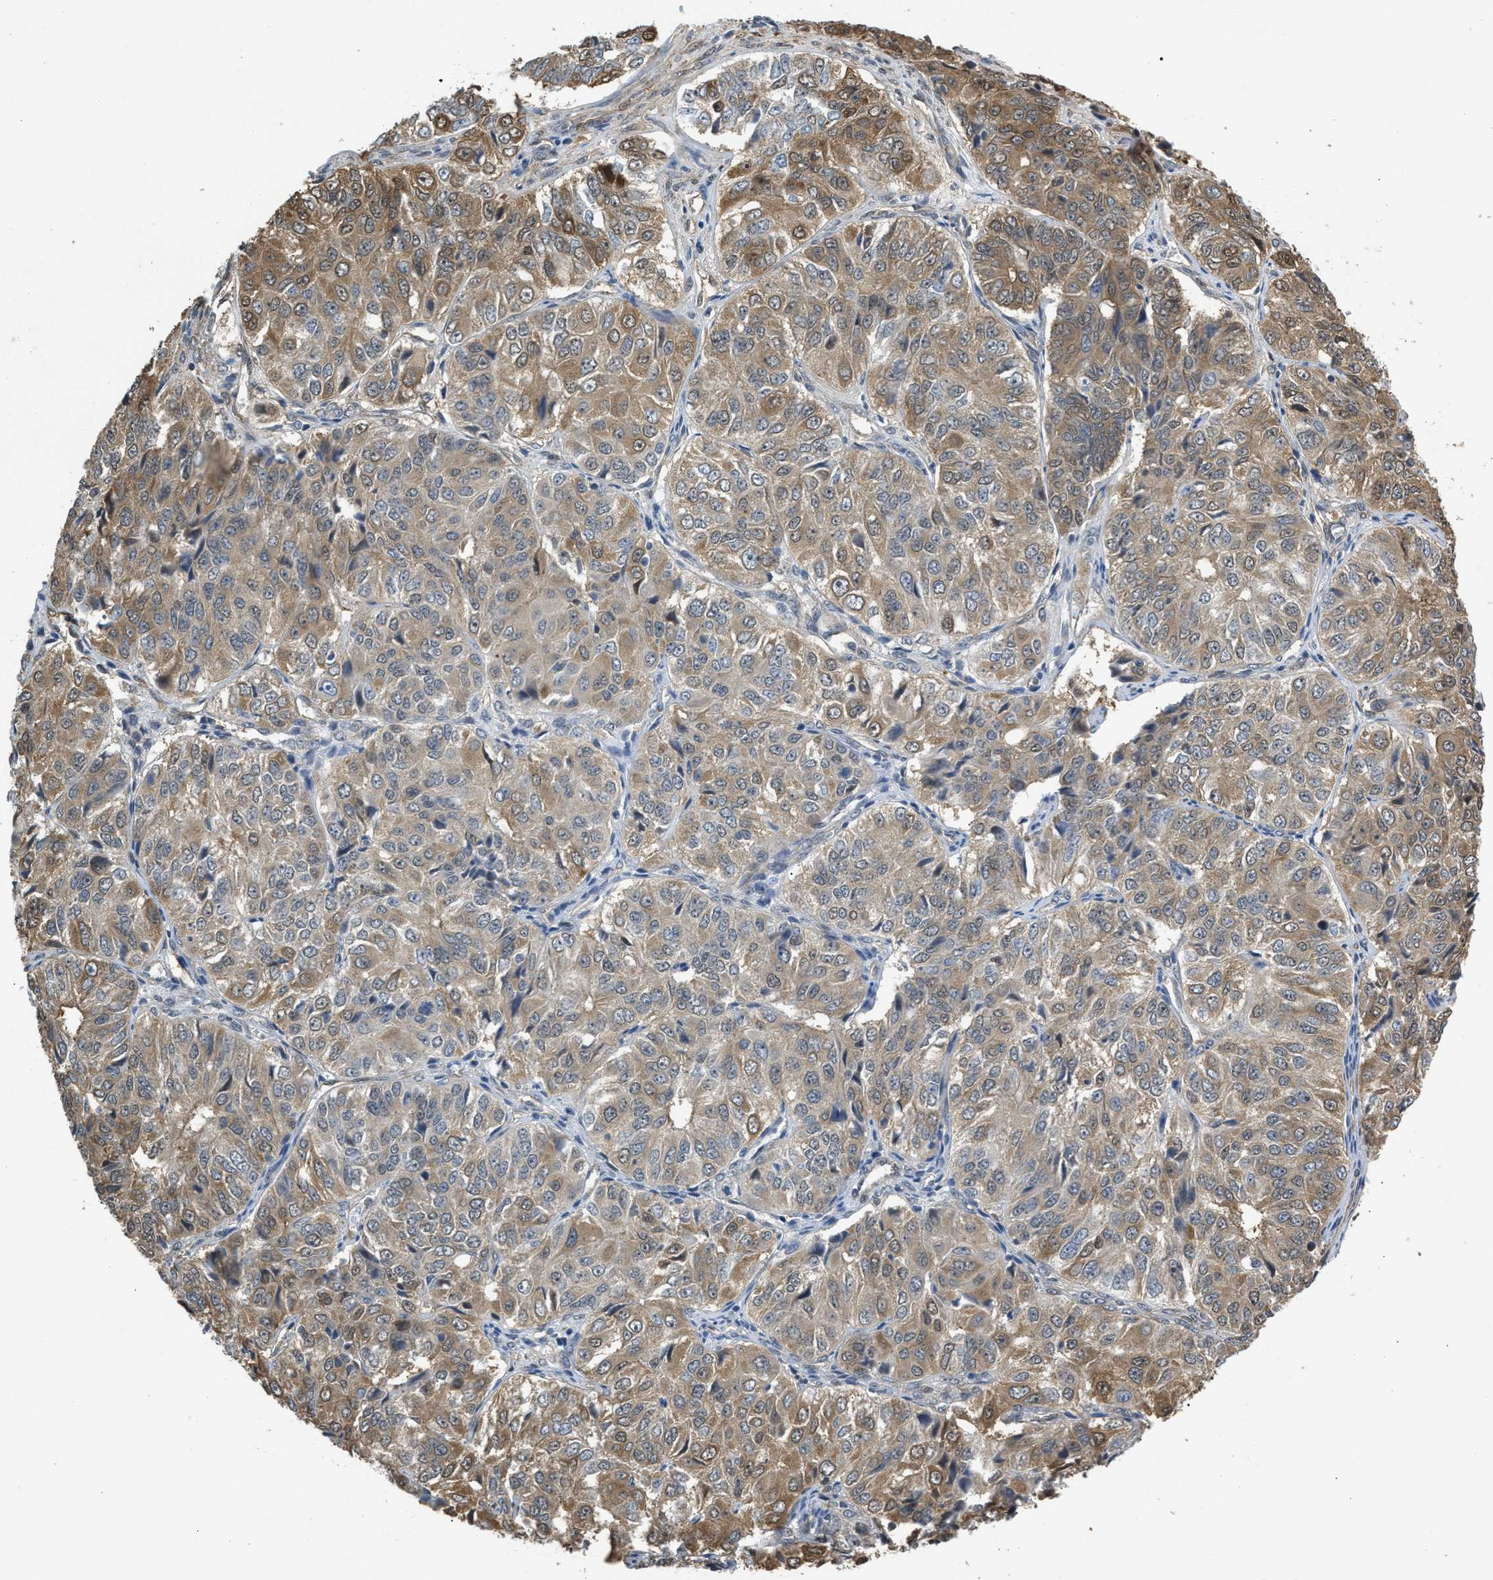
{"staining": {"intensity": "weak", "quantity": ">75%", "location": "cytoplasmic/membranous"}, "tissue": "ovarian cancer", "cell_type": "Tumor cells", "image_type": "cancer", "snomed": [{"axis": "morphology", "description": "Carcinoma, endometroid"}, {"axis": "topography", "description": "Ovary"}], "caption": "Endometroid carcinoma (ovarian) was stained to show a protein in brown. There is low levels of weak cytoplasmic/membranous expression in about >75% of tumor cells.", "gene": "BAG3", "patient": {"sex": "female", "age": 51}}